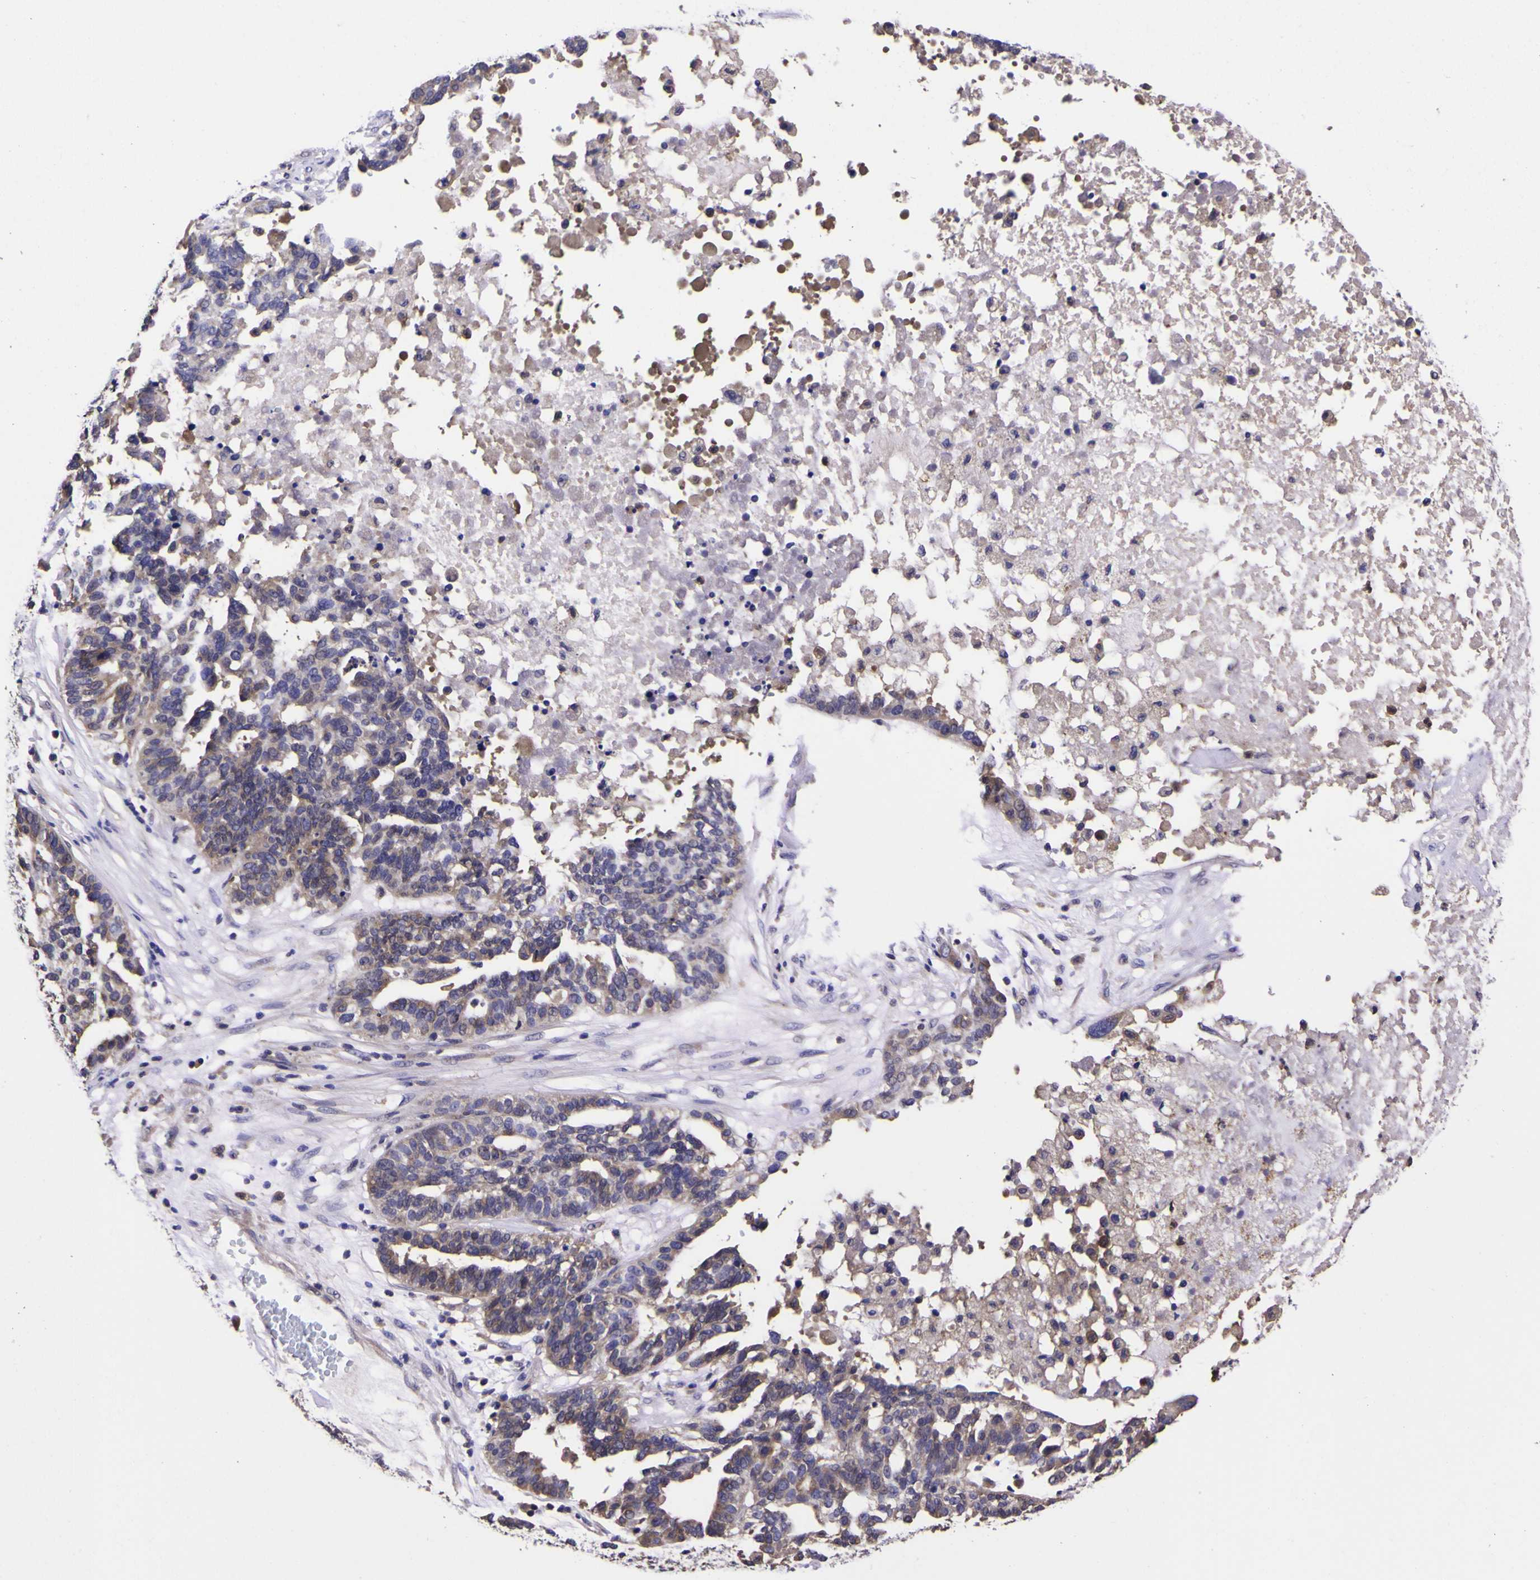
{"staining": {"intensity": "moderate", "quantity": "25%-75%", "location": "cytoplasmic/membranous"}, "tissue": "ovarian cancer", "cell_type": "Tumor cells", "image_type": "cancer", "snomed": [{"axis": "morphology", "description": "Cystadenocarcinoma, serous, NOS"}, {"axis": "topography", "description": "Ovary"}], "caption": "A medium amount of moderate cytoplasmic/membranous positivity is identified in approximately 25%-75% of tumor cells in ovarian serous cystadenocarcinoma tissue. Ihc stains the protein of interest in brown and the nuclei are stained blue.", "gene": "MAPK14", "patient": {"sex": "female", "age": 59}}